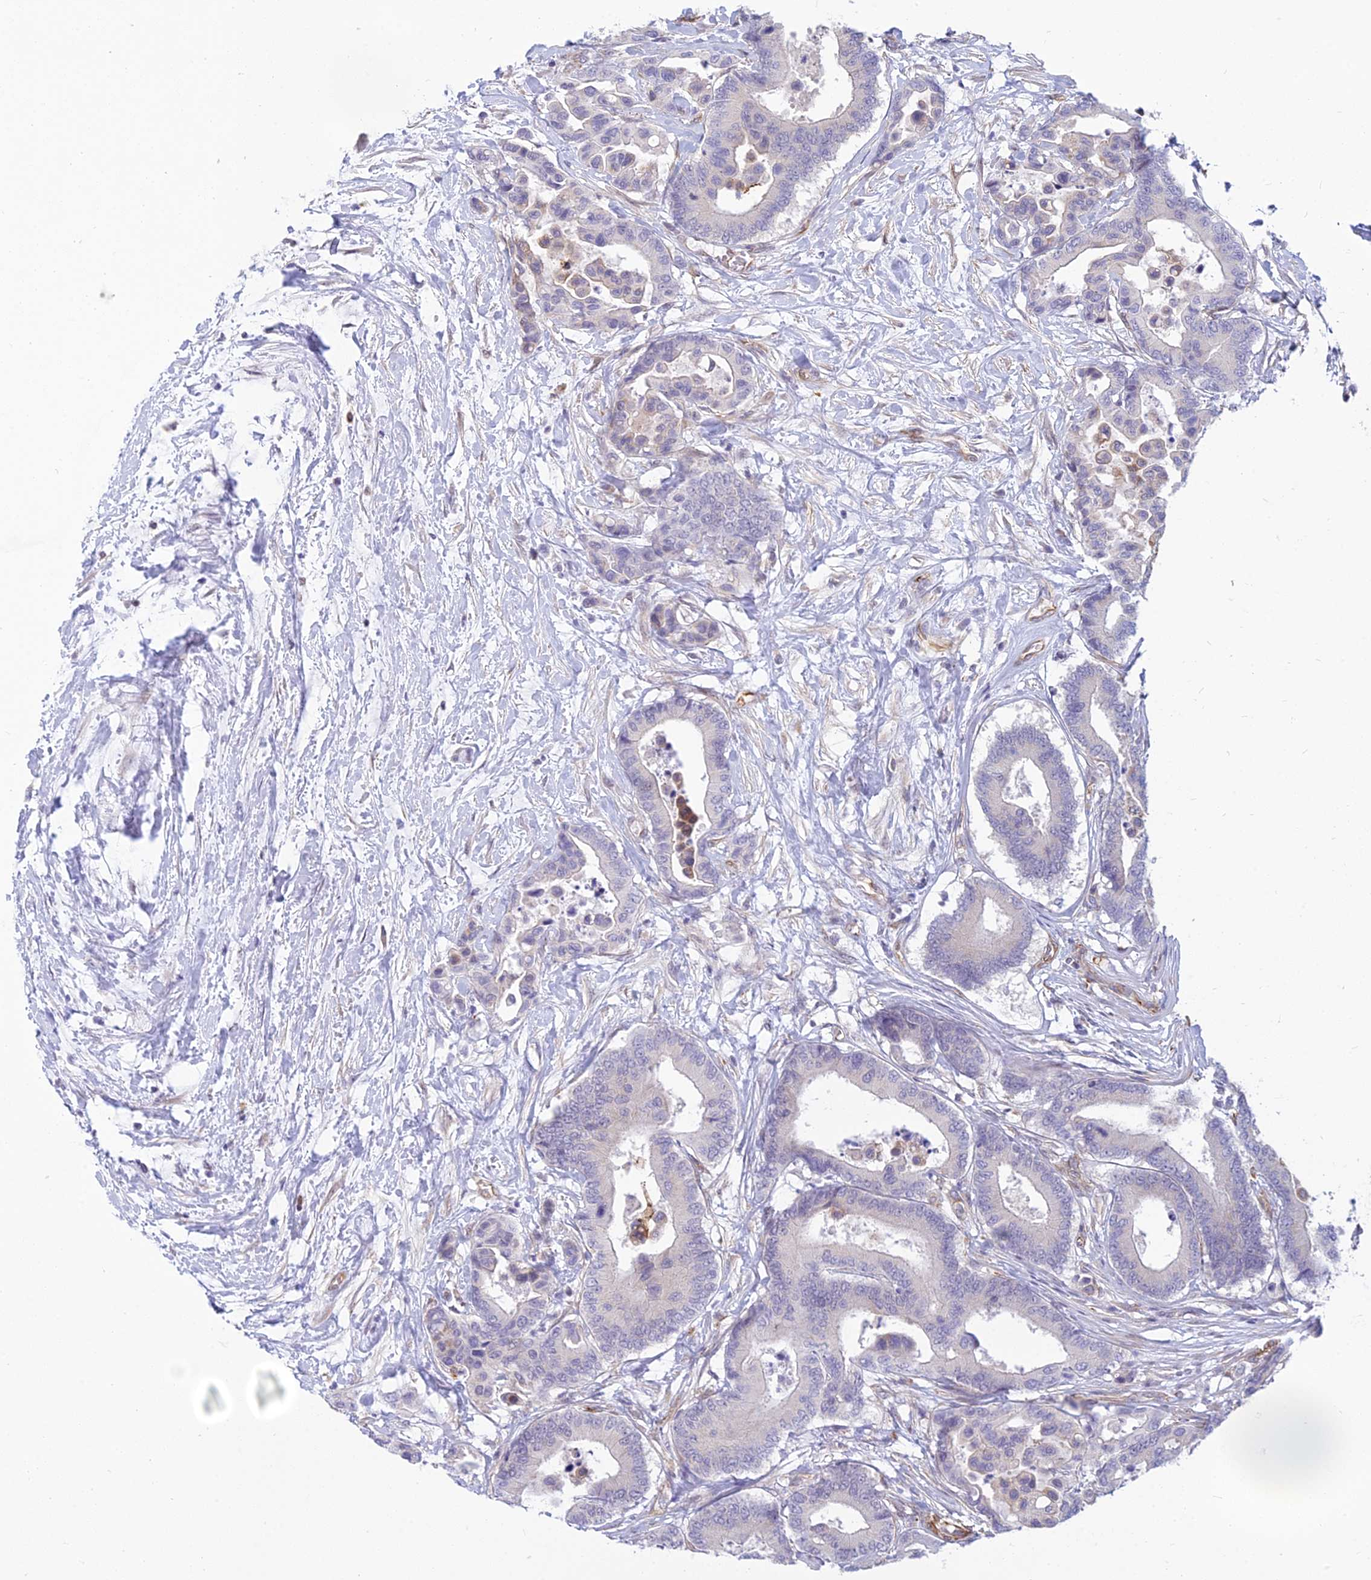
{"staining": {"intensity": "moderate", "quantity": "<25%", "location": "cytoplasmic/membranous"}, "tissue": "colorectal cancer", "cell_type": "Tumor cells", "image_type": "cancer", "snomed": [{"axis": "morphology", "description": "Normal tissue, NOS"}, {"axis": "morphology", "description": "Adenocarcinoma, NOS"}, {"axis": "topography", "description": "Colon"}], "caption": "The histopathology image demonstrates immunohistochemical staining of colorectal cancer (adenocarcinoma). There is moderate cytoplasmic/membranous staining is present in about <25% of tumor cells. (DAB (3,3'-diaminobenzidine) IHC, brown staining for protein, blue staining for nuclei).", "gene": "SAPCD2", "patient": {"sex": "male", "age": 82}}